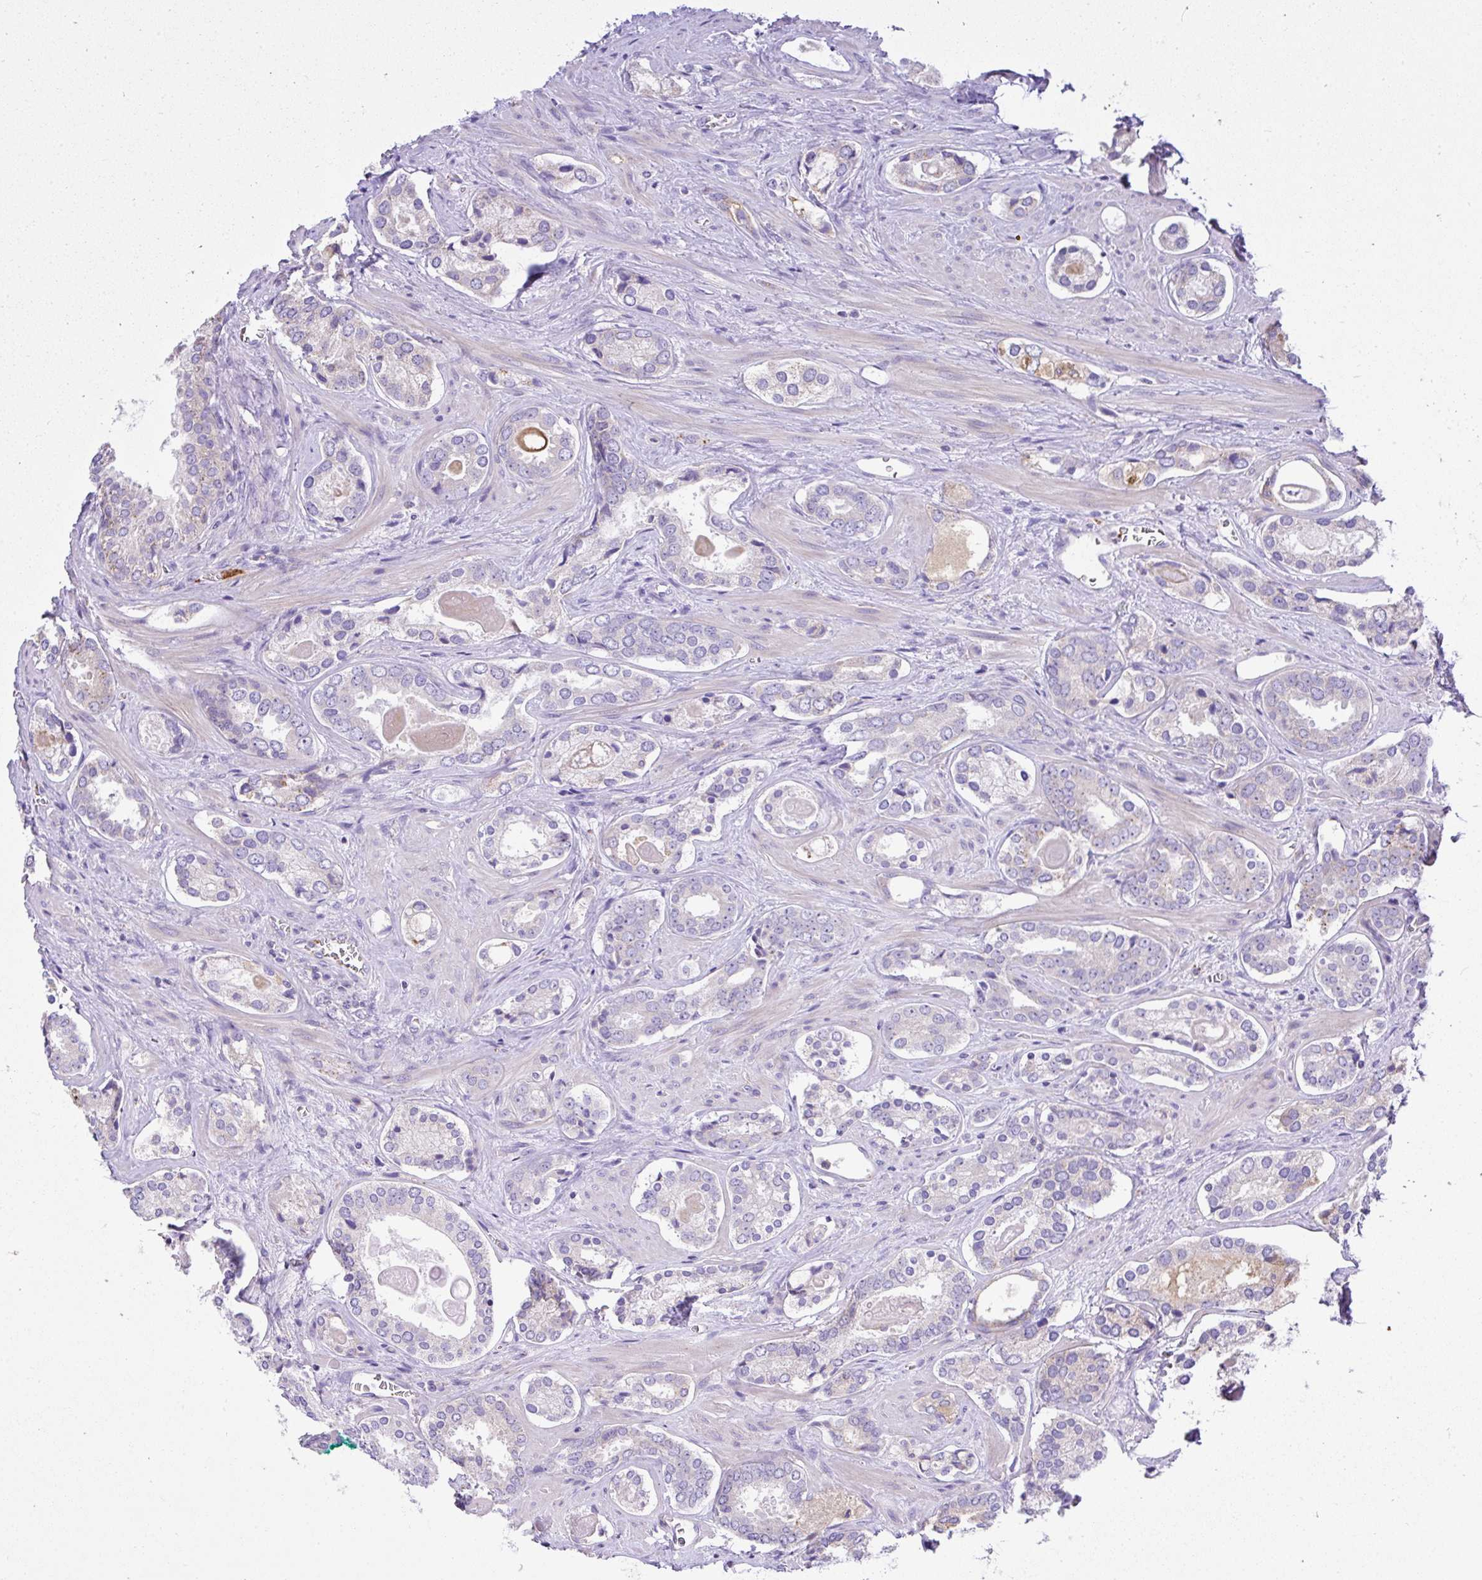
{"staining": {"intensity": "negative", "quantity": "none", "location": "none"}, "tissue": "prostate cancer", "cell_type": "Tumor cells", "image_type": "cancer", "snomed": [{"axis": "morphology", "description": "Adenocarcinoma, Low grade"}, {"axis": "topography", "description": "Prostate"}], "caption": "Photomicrograph shows no significant protein positivity in tumor cells of prostate cancer (adenocarcinoma (low-grade)).", "gene": "CCDC142", "patient": {"sex": "male", "age": 62}}